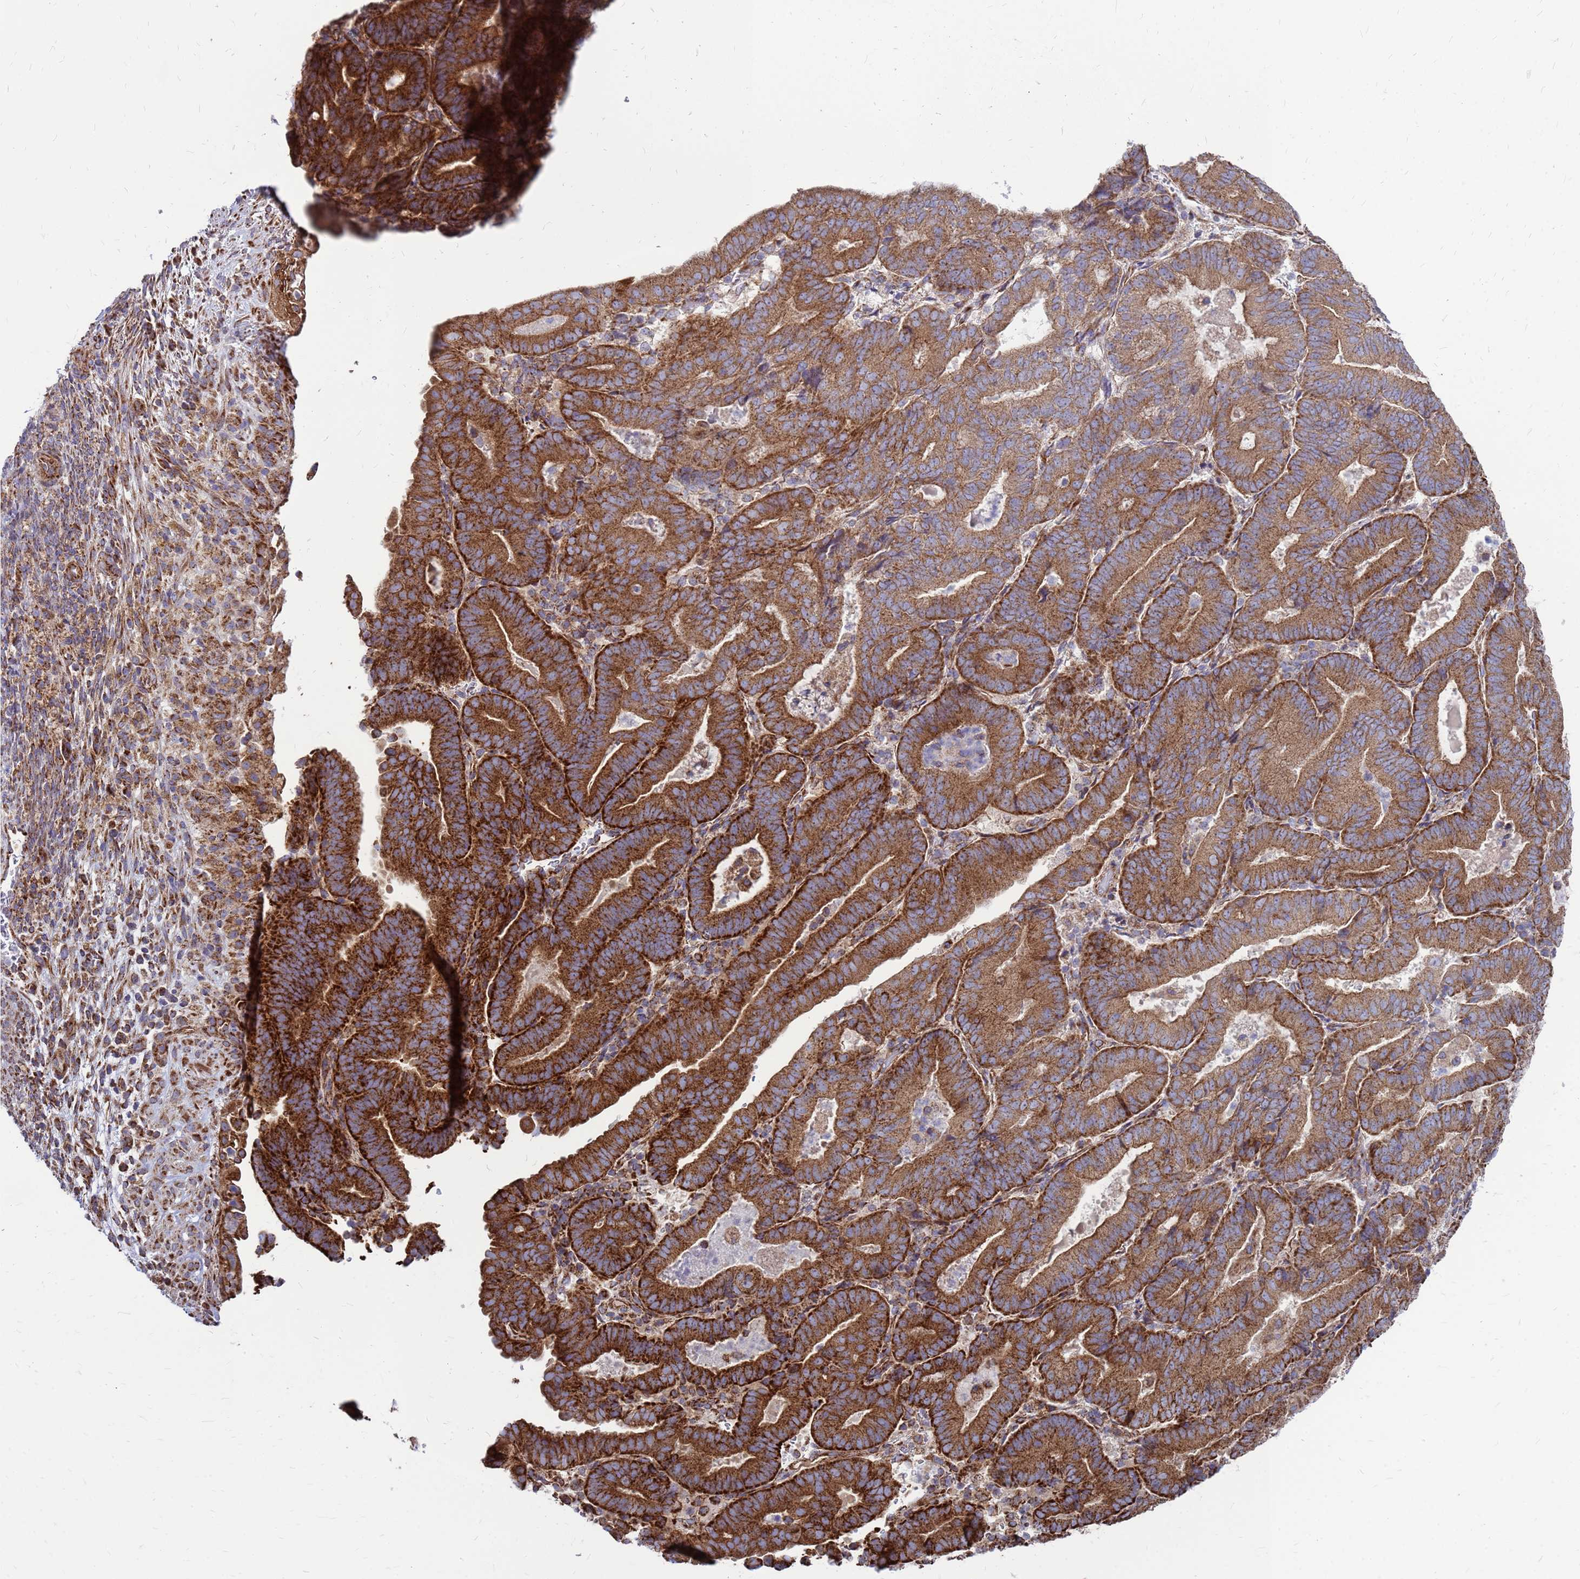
{"staining": {"intensity": "strong", "quantity": ">75%", "location": "cytoplasmic/membranous"}, "tissue": "endometrial cancer", "cell_type": "Tumor cells", "image_type": "cancer", "snomed": [{"axis": "morphology", "description": "Adenocarcinoma, NOS"}, {"axis": "topography", "description": "Endometrium"}], "caption": "Immunohistochemistry of endometrial cancer displays high levels of strong cytoplasmic/membranous expression in about >75% of tumor cells.", "gene": "FSTL4", "patient": {"sex": "female", "age": 70}}